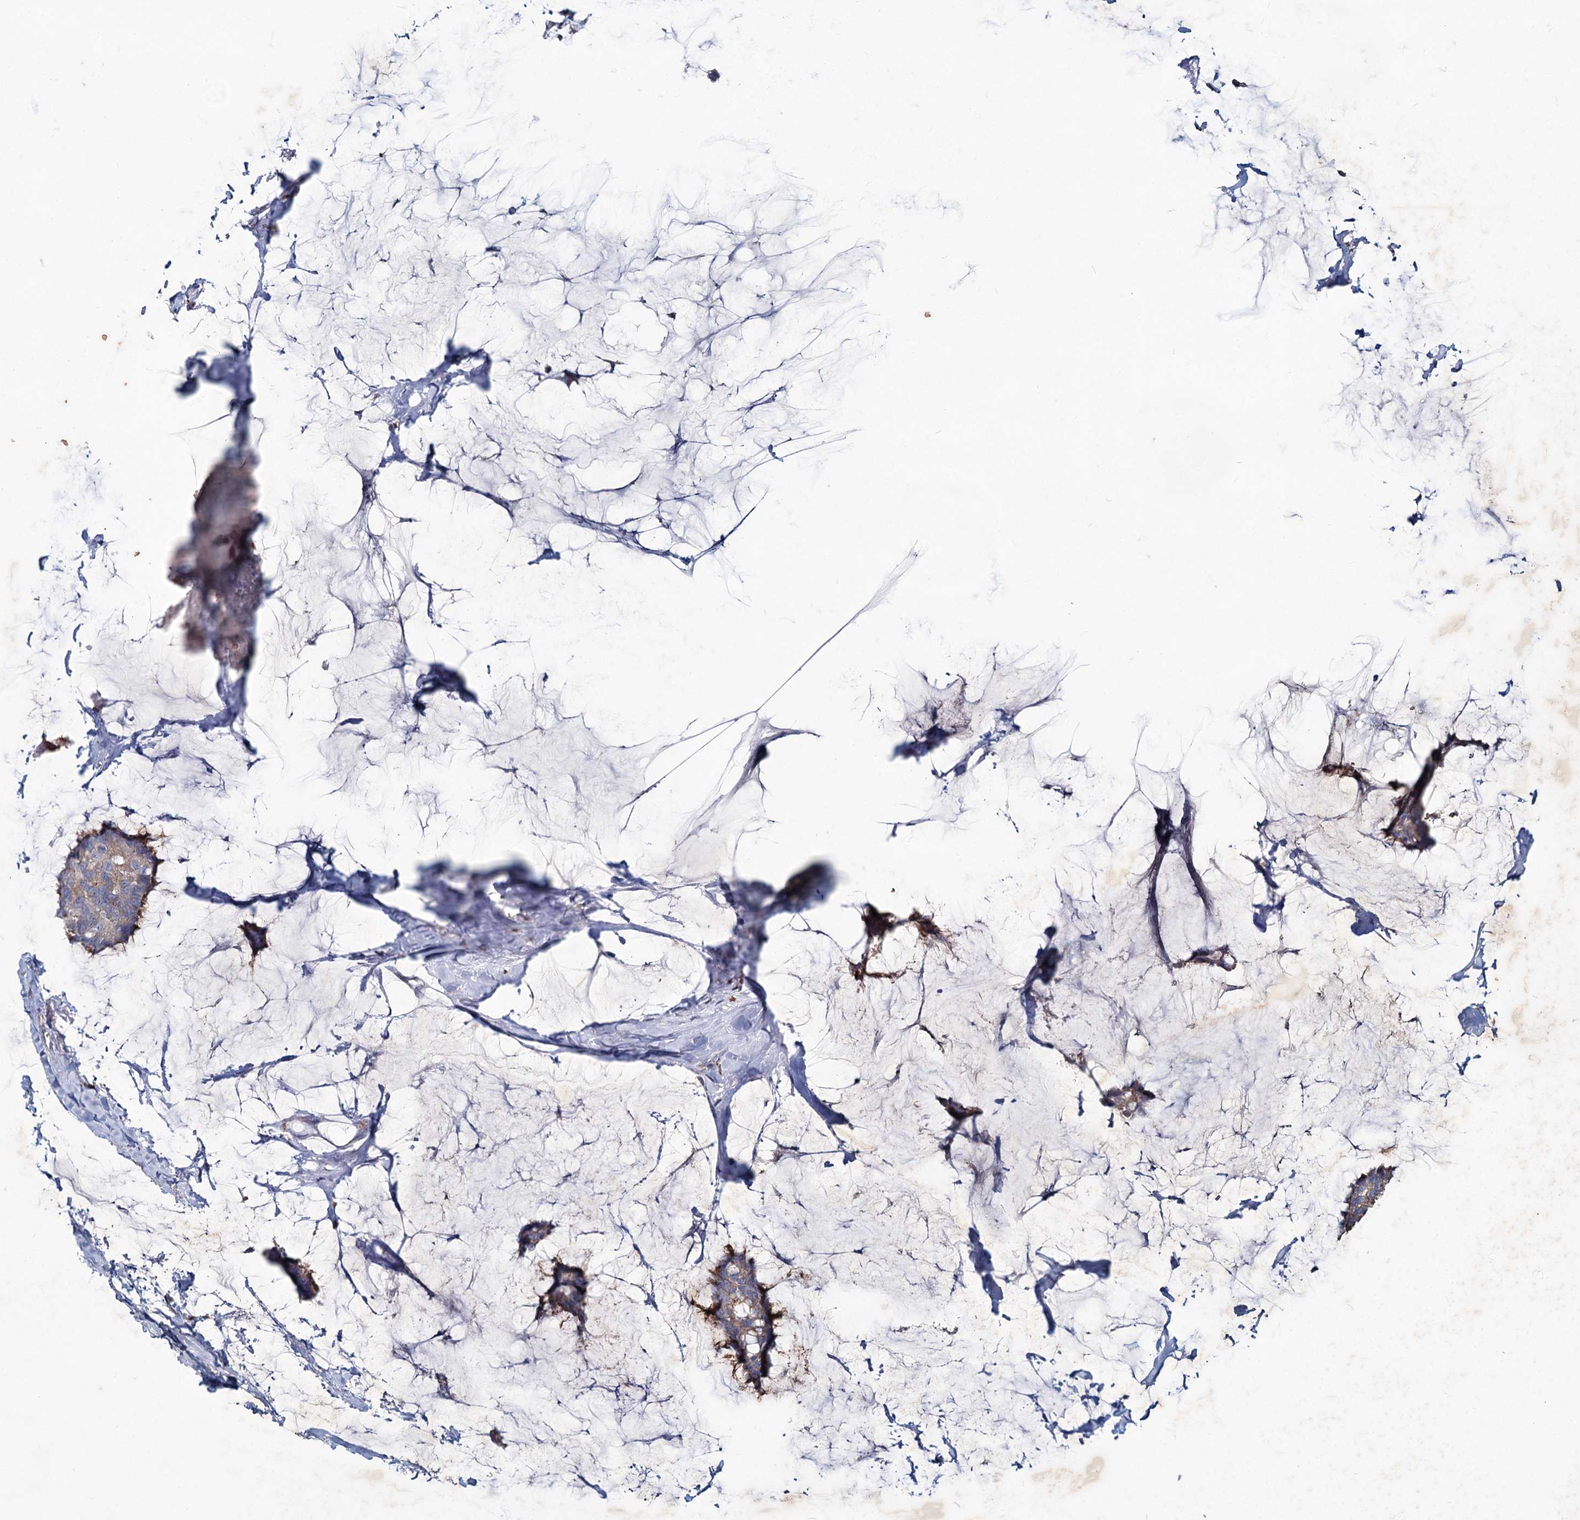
{"staining": {"intensity": "weak", "quantity": "<25%", "location": "cytoplasmic/membranous"}, "tissue": "breast cancer", "cell_type": "Tumor cells", "image_type": "cancer", "snomed": [{"axis": "morphology", "description": "Duct carcinoma"}, {"axis": "topography", "description": "Breast"}], "caption": "An image of infiltrating ductal carcinoma (breast) stained for a protein displays no brown staining in tumor cells.", "gene": "AGBL4", "patient": {"sex": "female", "age": 93}}